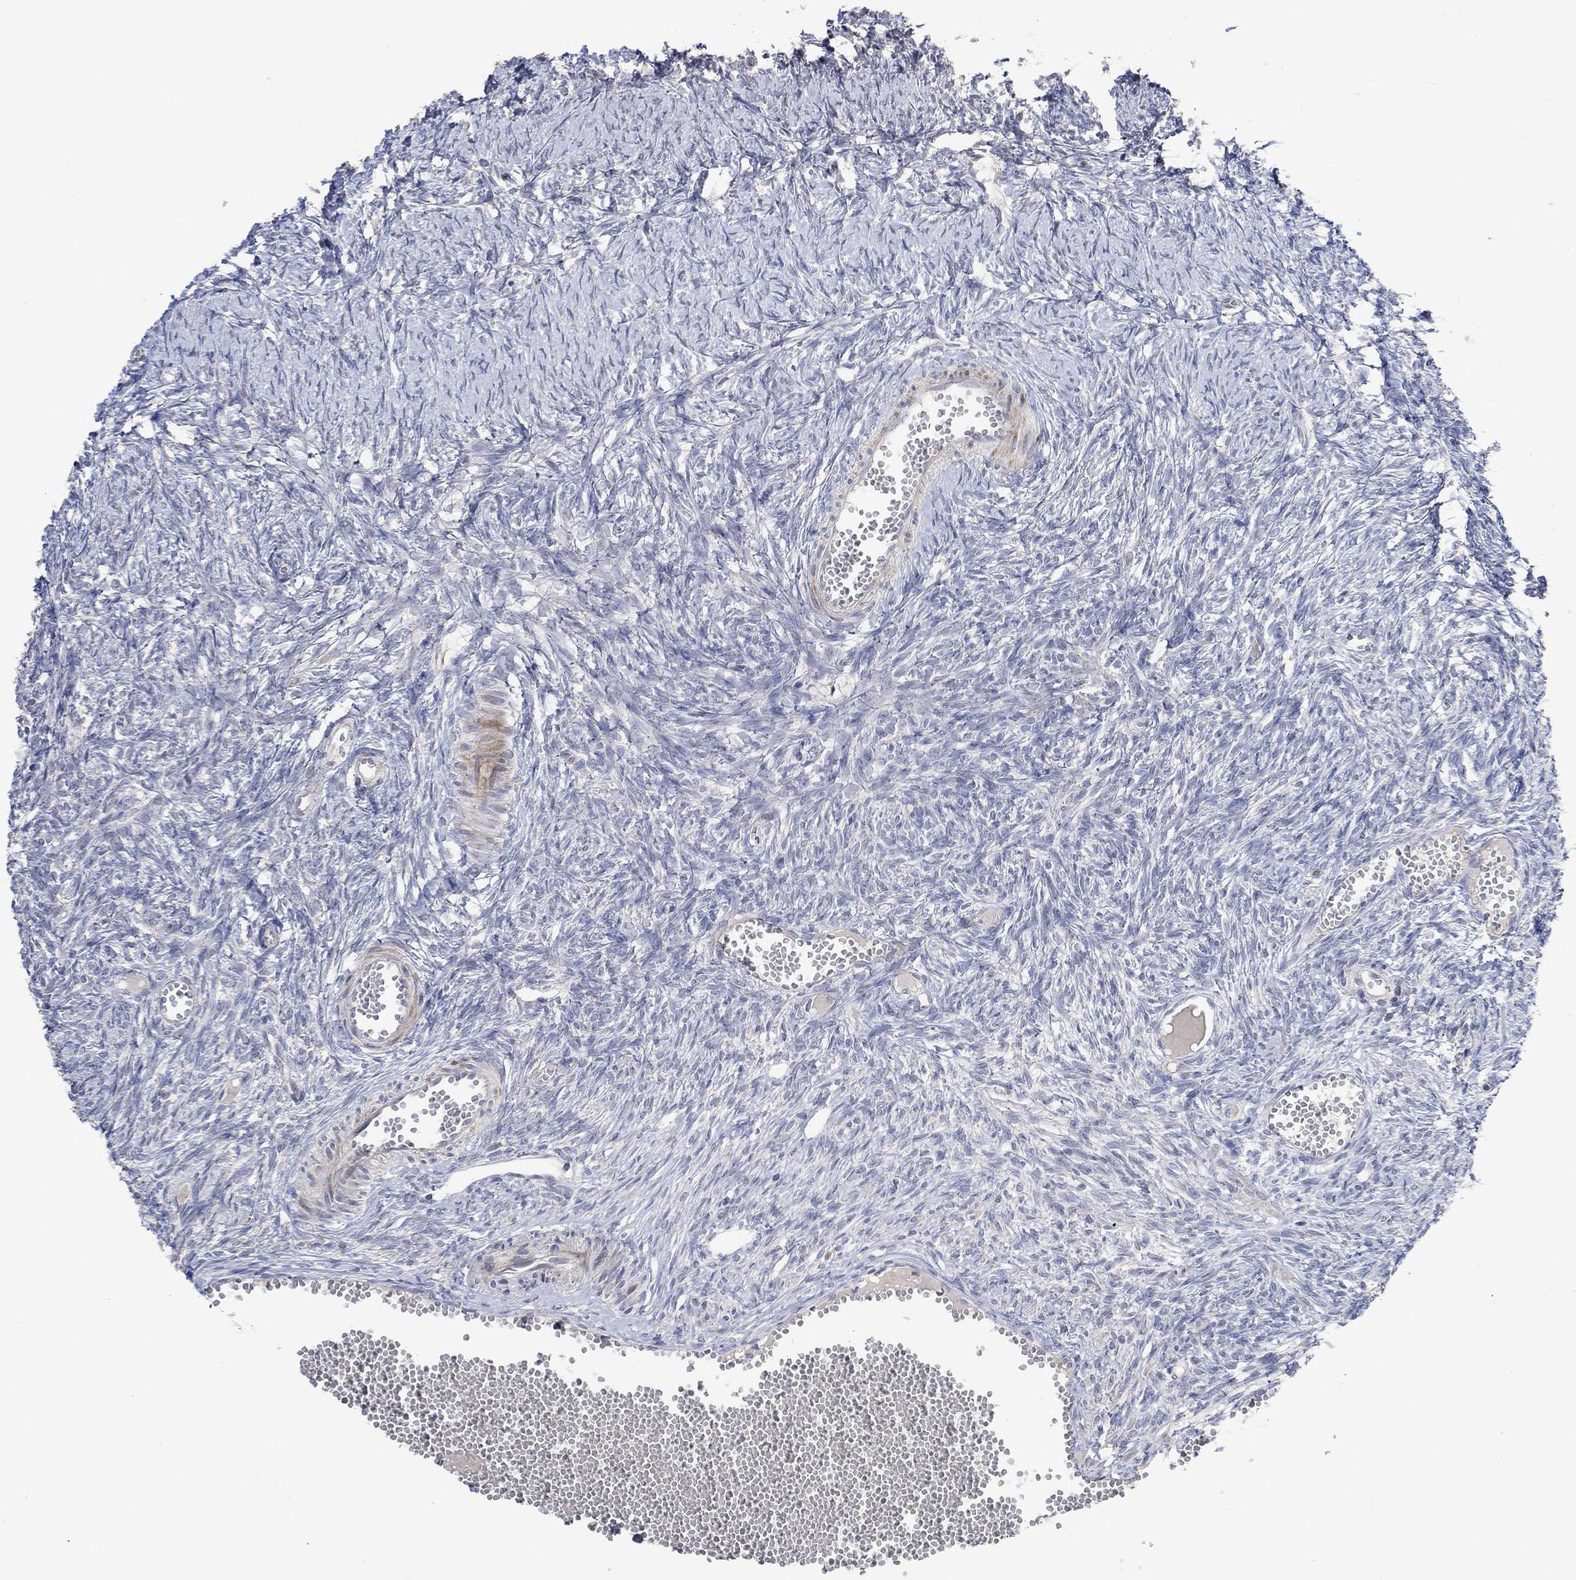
{"staining": {"intensity": "negative", "quantity": "none", "location": "none"}, "tissue": "ovary", "cell_type": "Follicle cells", "image_type": "normal", "snomed": [{"axis": "morphology", "description": "Normal tissue, NOS"}, {"axis": "topography", "description": "Ovary"}], "caption": "Immunohistochemical staining of unremarkable ovary reveals no significant positivity in follicle cells. Nuclei are stained in blue.", "gene": "SLC48A1", "patient": {"sex": "female", "age": 43}}